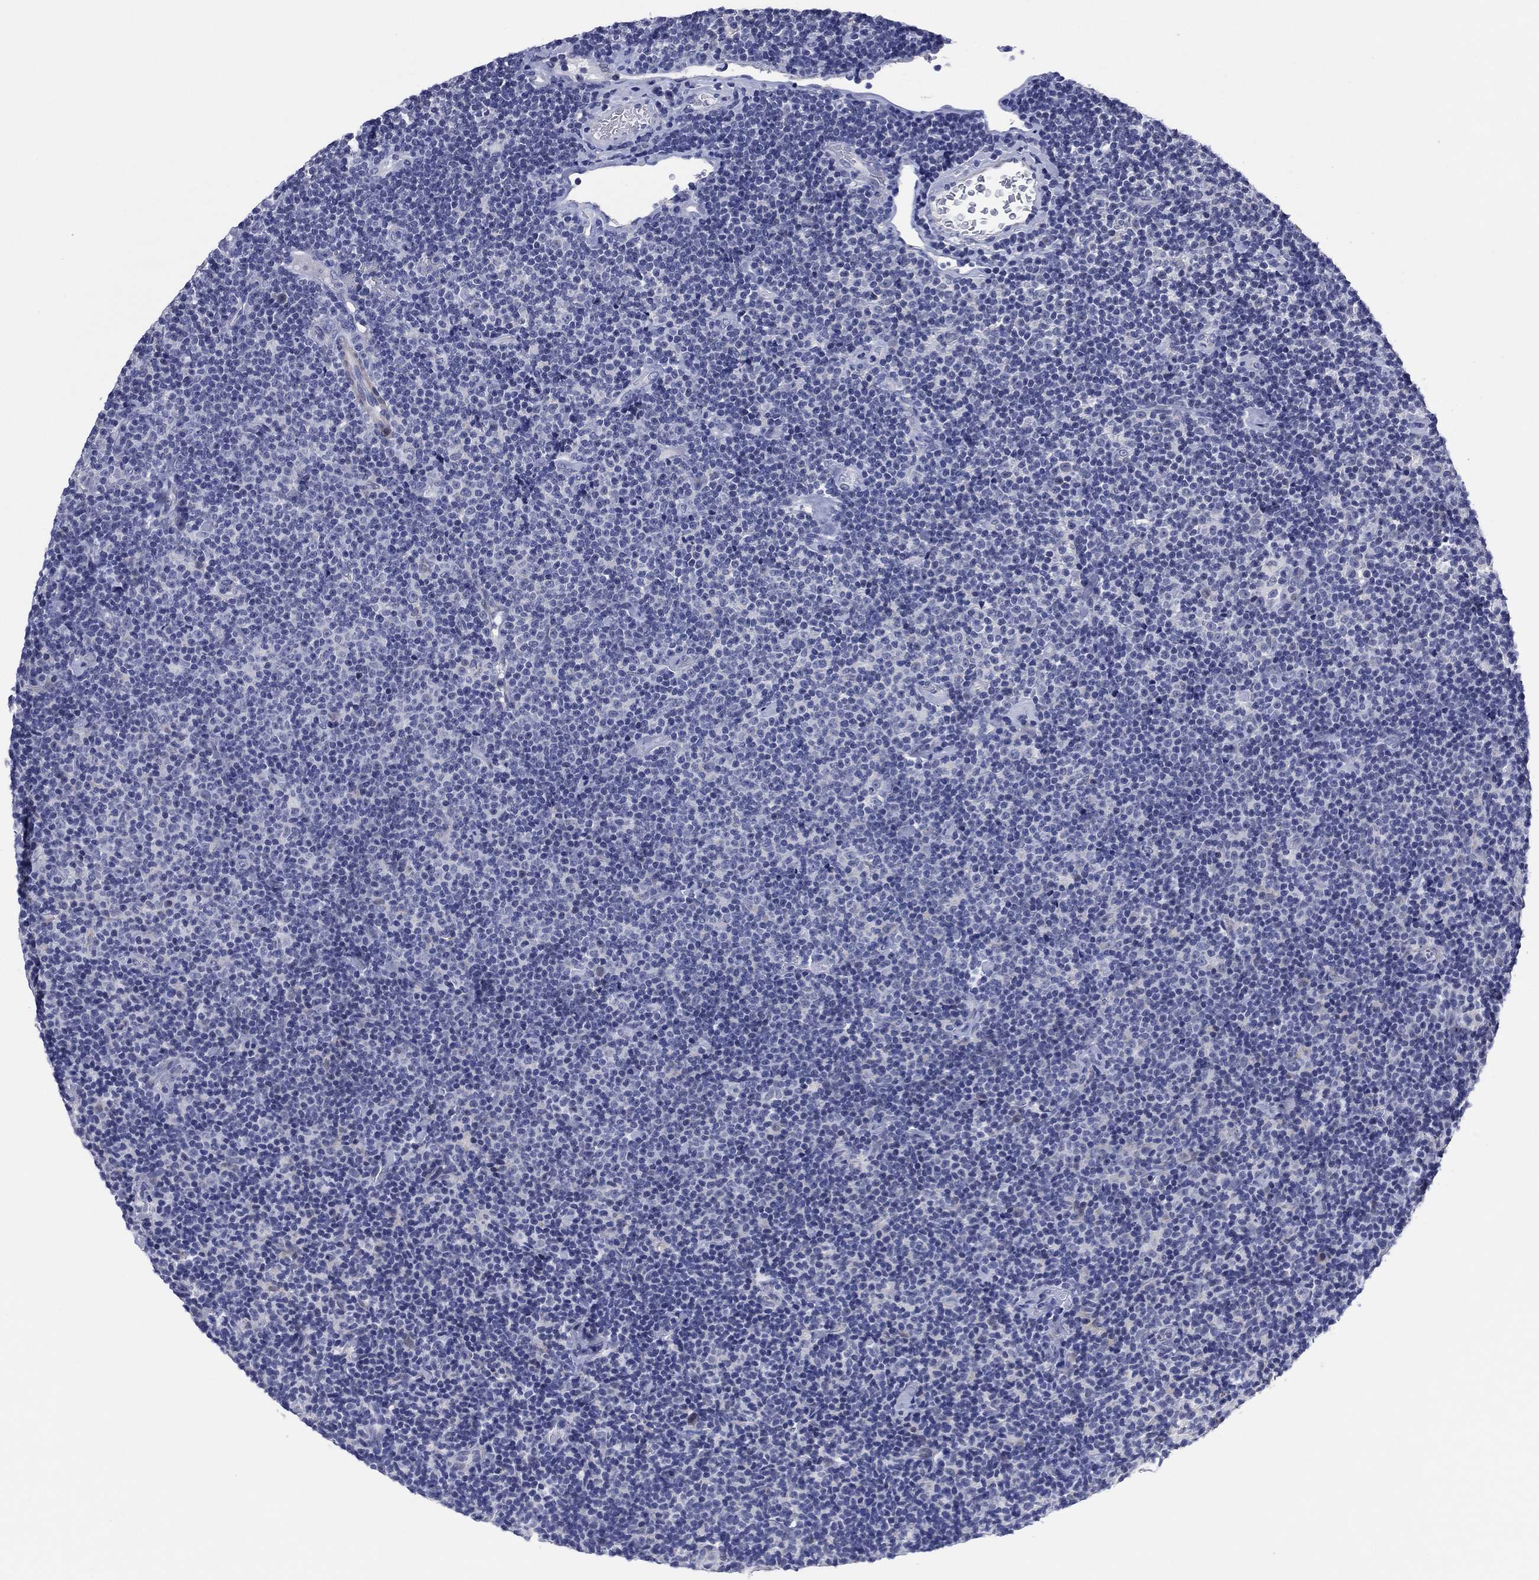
{"staining": {"intensity": "negative", "quantity": "none", "location": "none"}, "tissue": "lymphoma", "cell_type": "Tumor cells", "image_type": "cancer", "snomed": [{"axis": "morphology", "description": "Malignant lymphoma, non-Hodgkin's type, Low grade"}, {"axis": "topography", "description": "Lymph node"}], "caption": "This image is of lymphoma stained with immunohistochemistry to label a protein in brown with the nuclei are counter-stained blue. There is no positivity in tumor cells. Nuclei are stained in blue.", "gene": "CLIP3", "patient": {"sex": "male", "age": 81}}